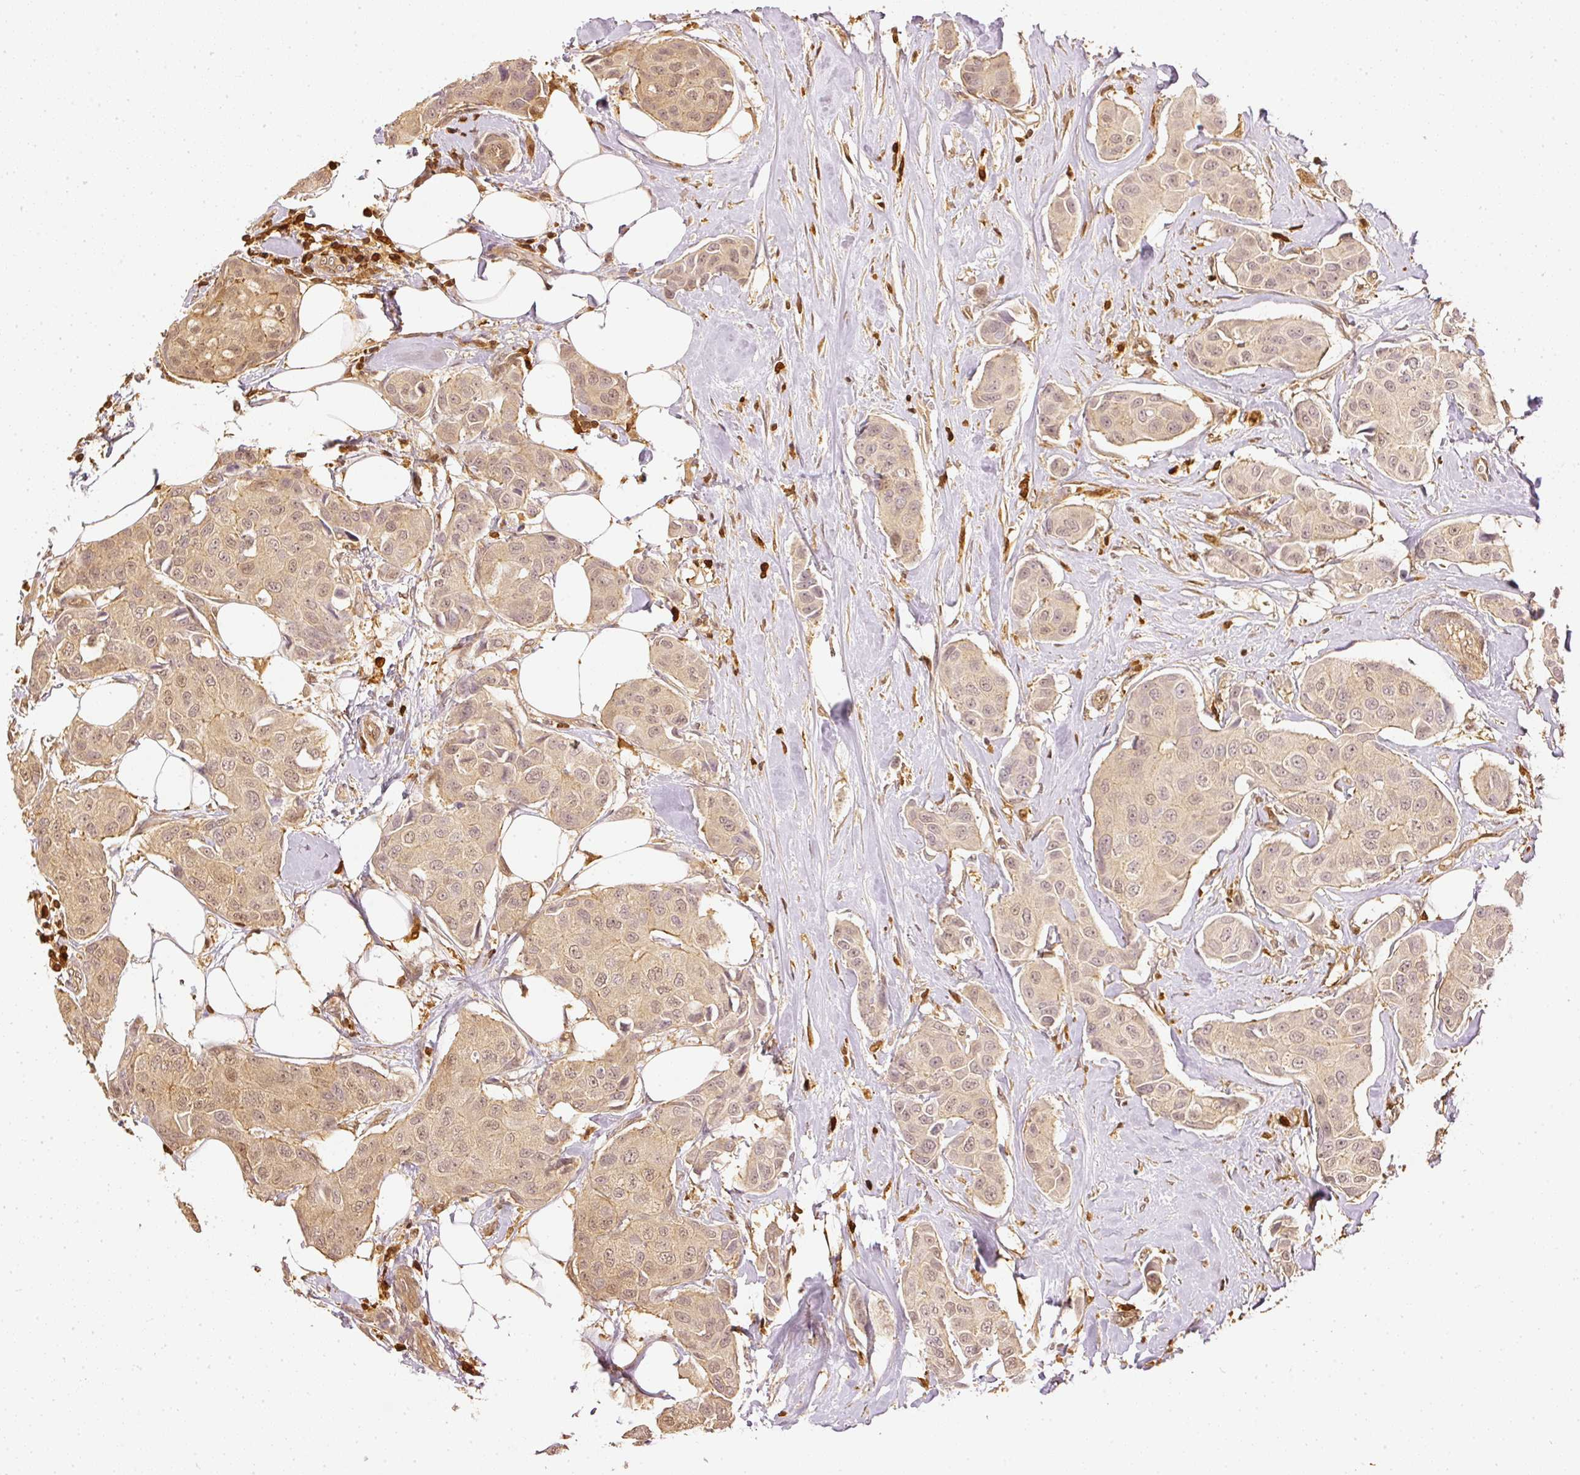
{"staining": {"intensity": "weak", "quantity": ">75%", "location": "cytoplasmic/membranous,nuclear"}, "tissue": "breast cancer", "cell_type": "Tumor cells", "image_type": "cancer", "snomed": [{"axis": "morphology", "description": "Duct carcinoma"}, {"axis": "topography", "description": "Breast"}, {"axis": "topography", "description": "Lymph node"}], "caption": "Human breast infiltrating ductal carcinoma stained for a protein (brown) shows weak cytoplasmic/membranous and nuclear positive expression in about >75% of tumor cells.", "gene": "PFN1", "patient": {"sex": "female", "age": 80}}